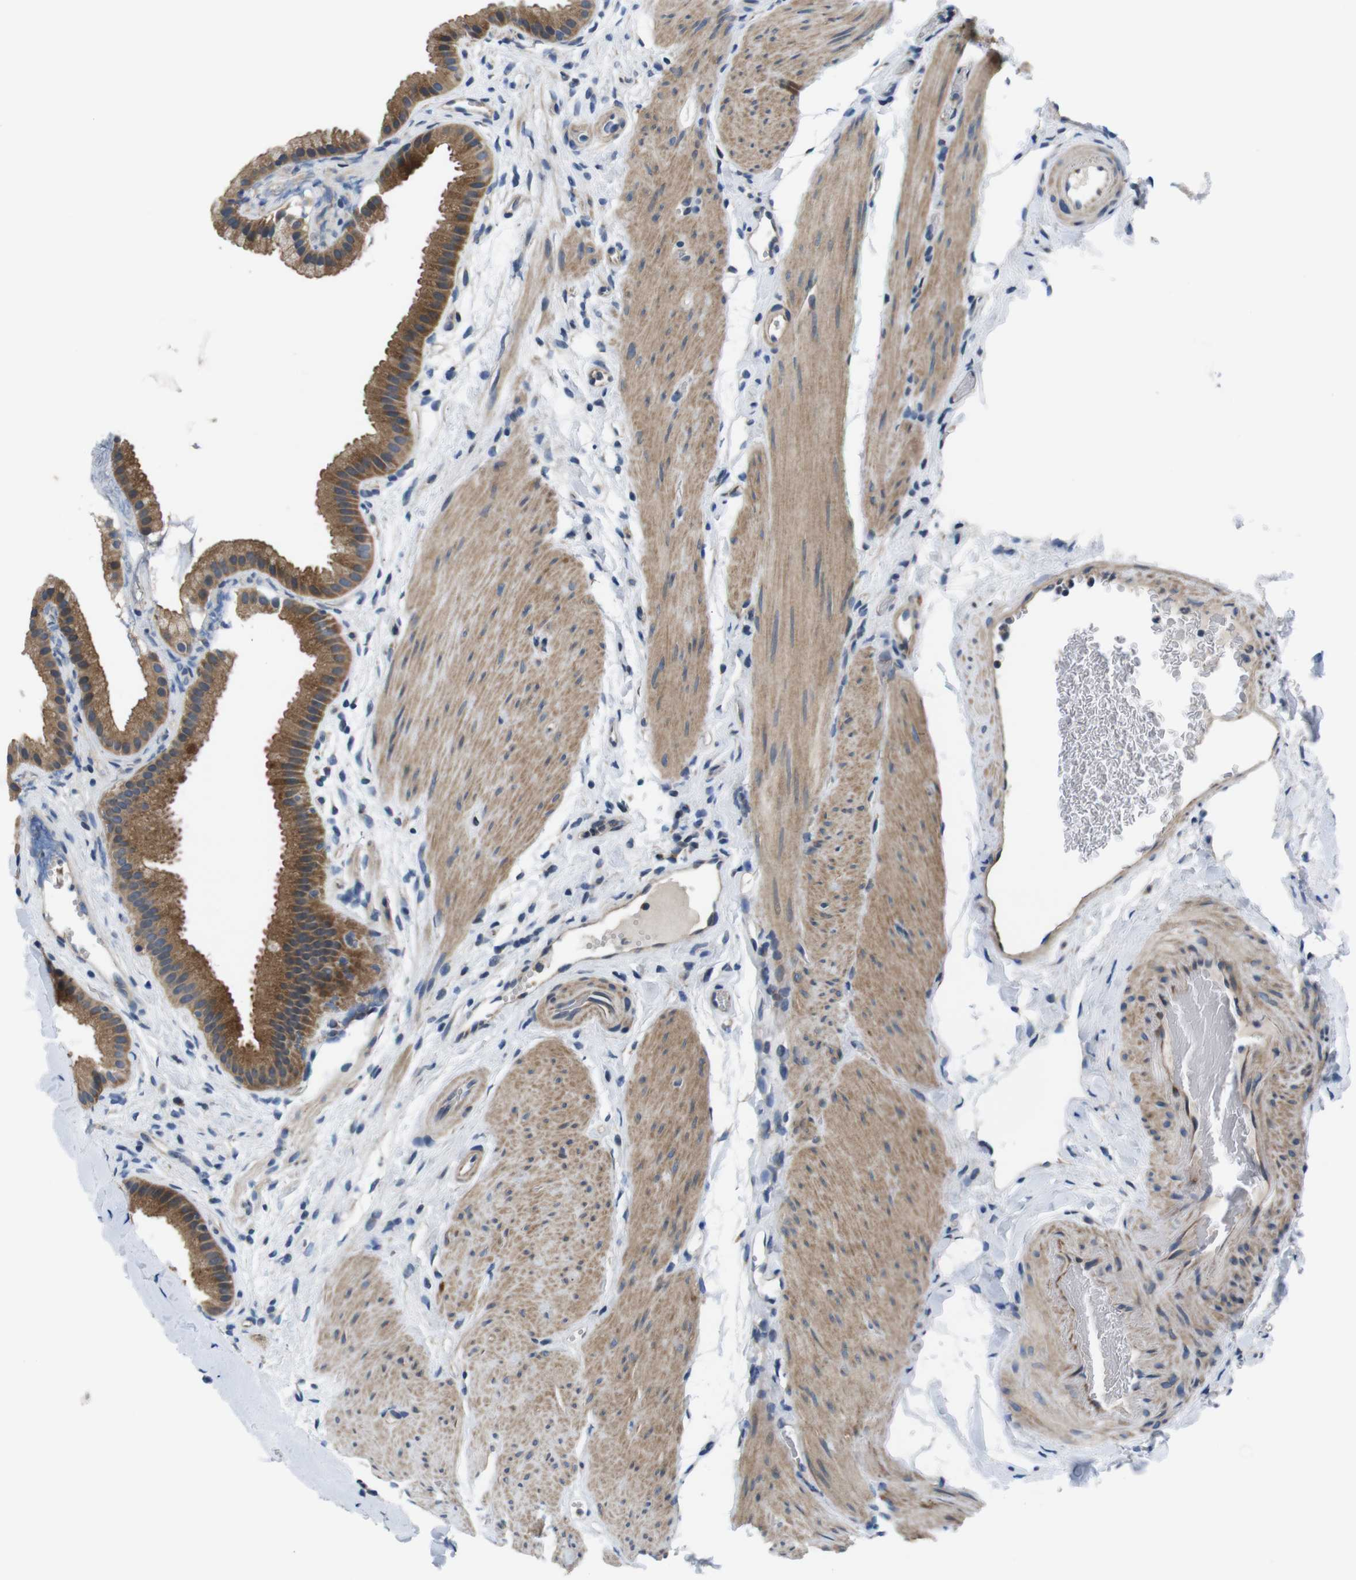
{"staining": {"intensity": "moderate", "quantity": ">75%", "location": "cytoplasmic/membranous"}, "tissue": "gallbladder", "cell_type": "Glandular cells", "image_type": "normal", "snomed": [{"axis": "morphology", "description": "Normal tissue, NOS"}, {"axis": "topography", "description": "Gallbladder"}], "caption": "Gallbladder was stained to show a protein in brown. There is medium levels of moderate cytoplasmic/membranous staining in about >75% of glandular cells.", "gene": "JAK1", "patient": {"sex": "female", "age": 64}}